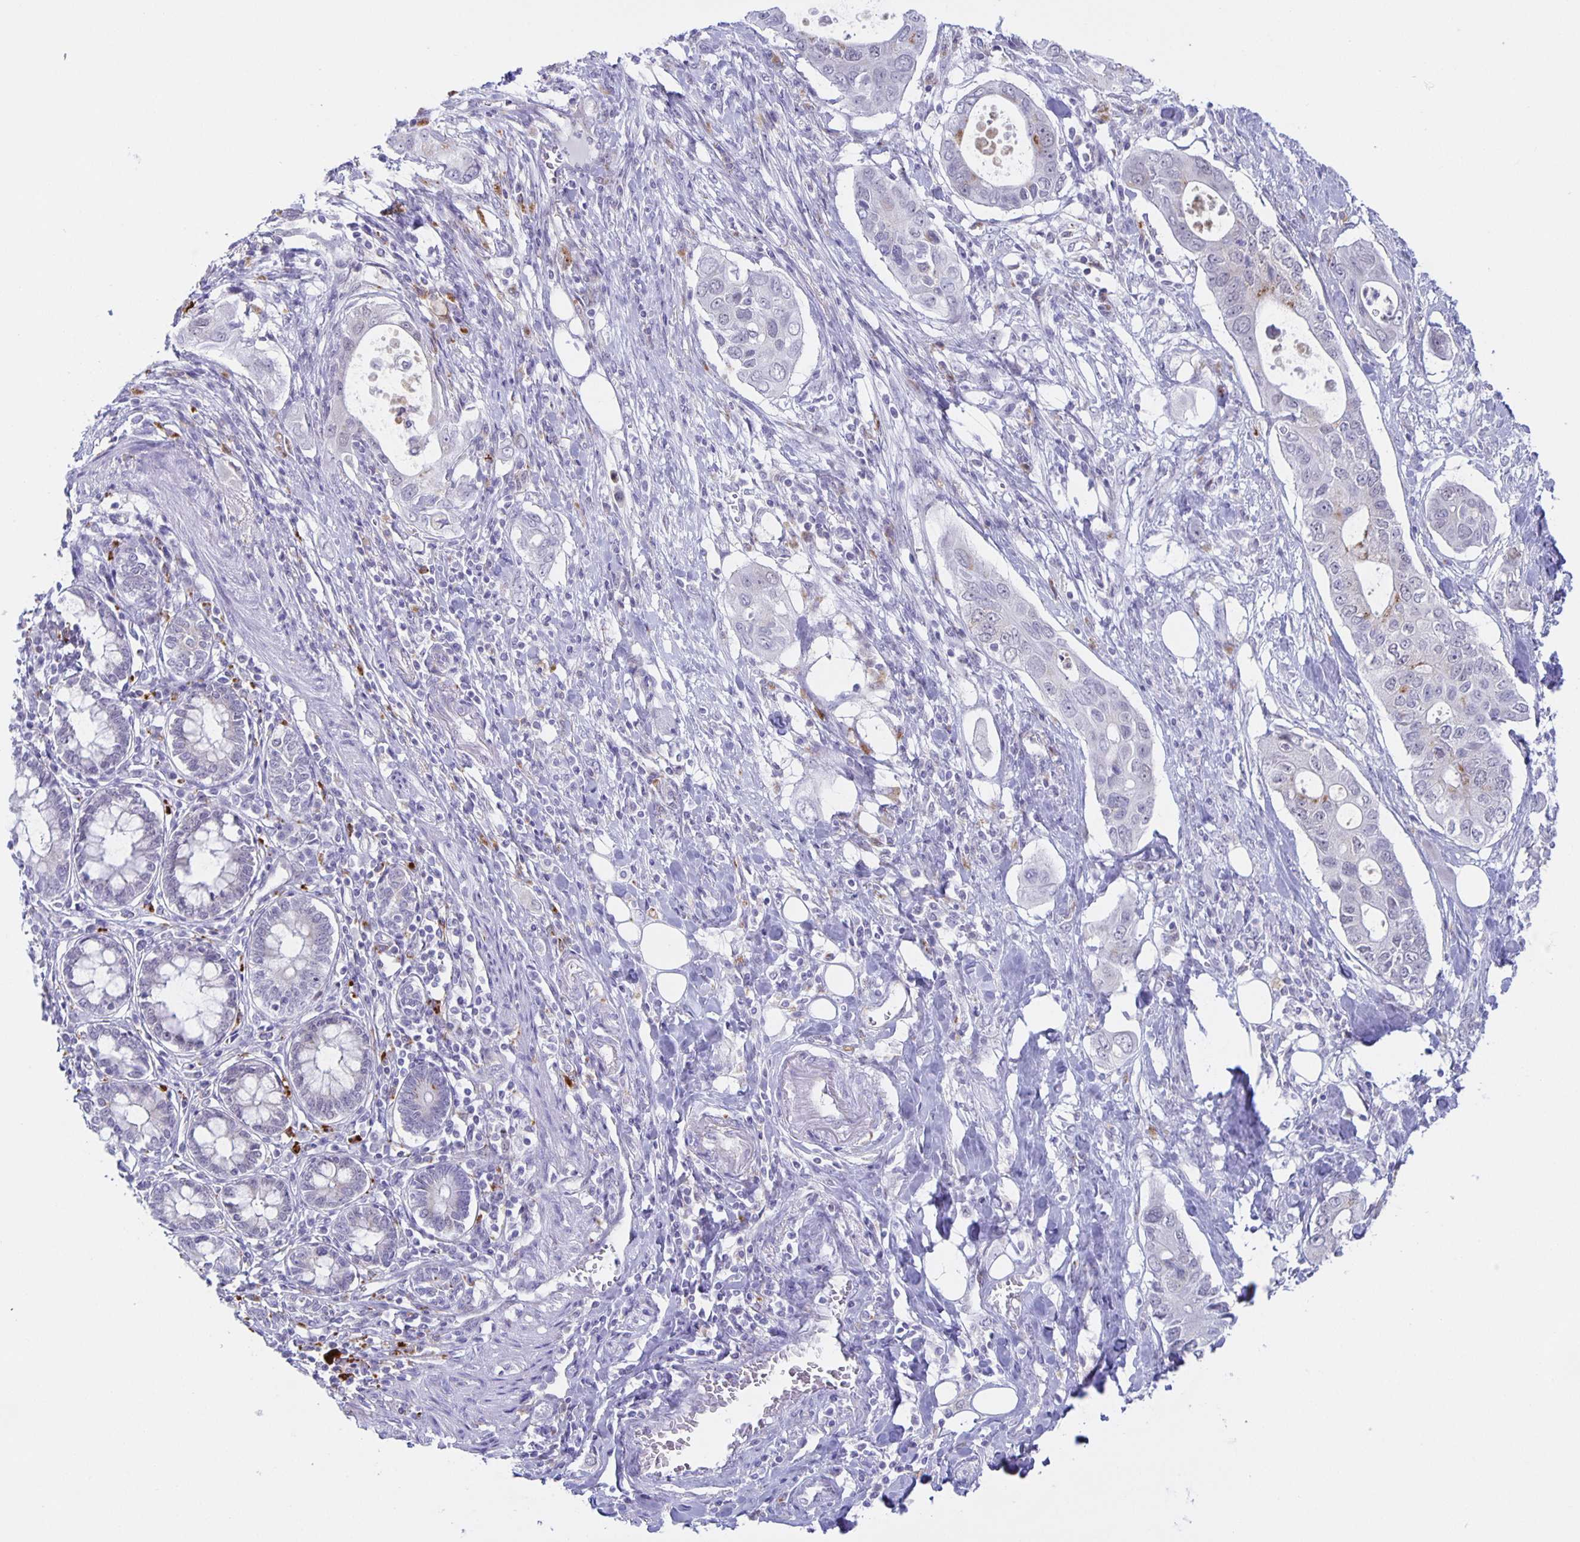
{"staining": {"intensity": "negative", "quantity": "none", "location": "none"}, "tissue": "pancreatic cancer", "cell_type": "Tumor cells", "image_type": "cancer", "snomed": [{"axis": "morphology", "description": "Adenocarcinoma, NOS"}, {"axis": "topography", "description": "Pancreas"}], "caption": "Tumor cells show no significant positivity in pancreatic cancer.", "gene": "LIPA", "patient": {"sex": "female", "age": 63}}